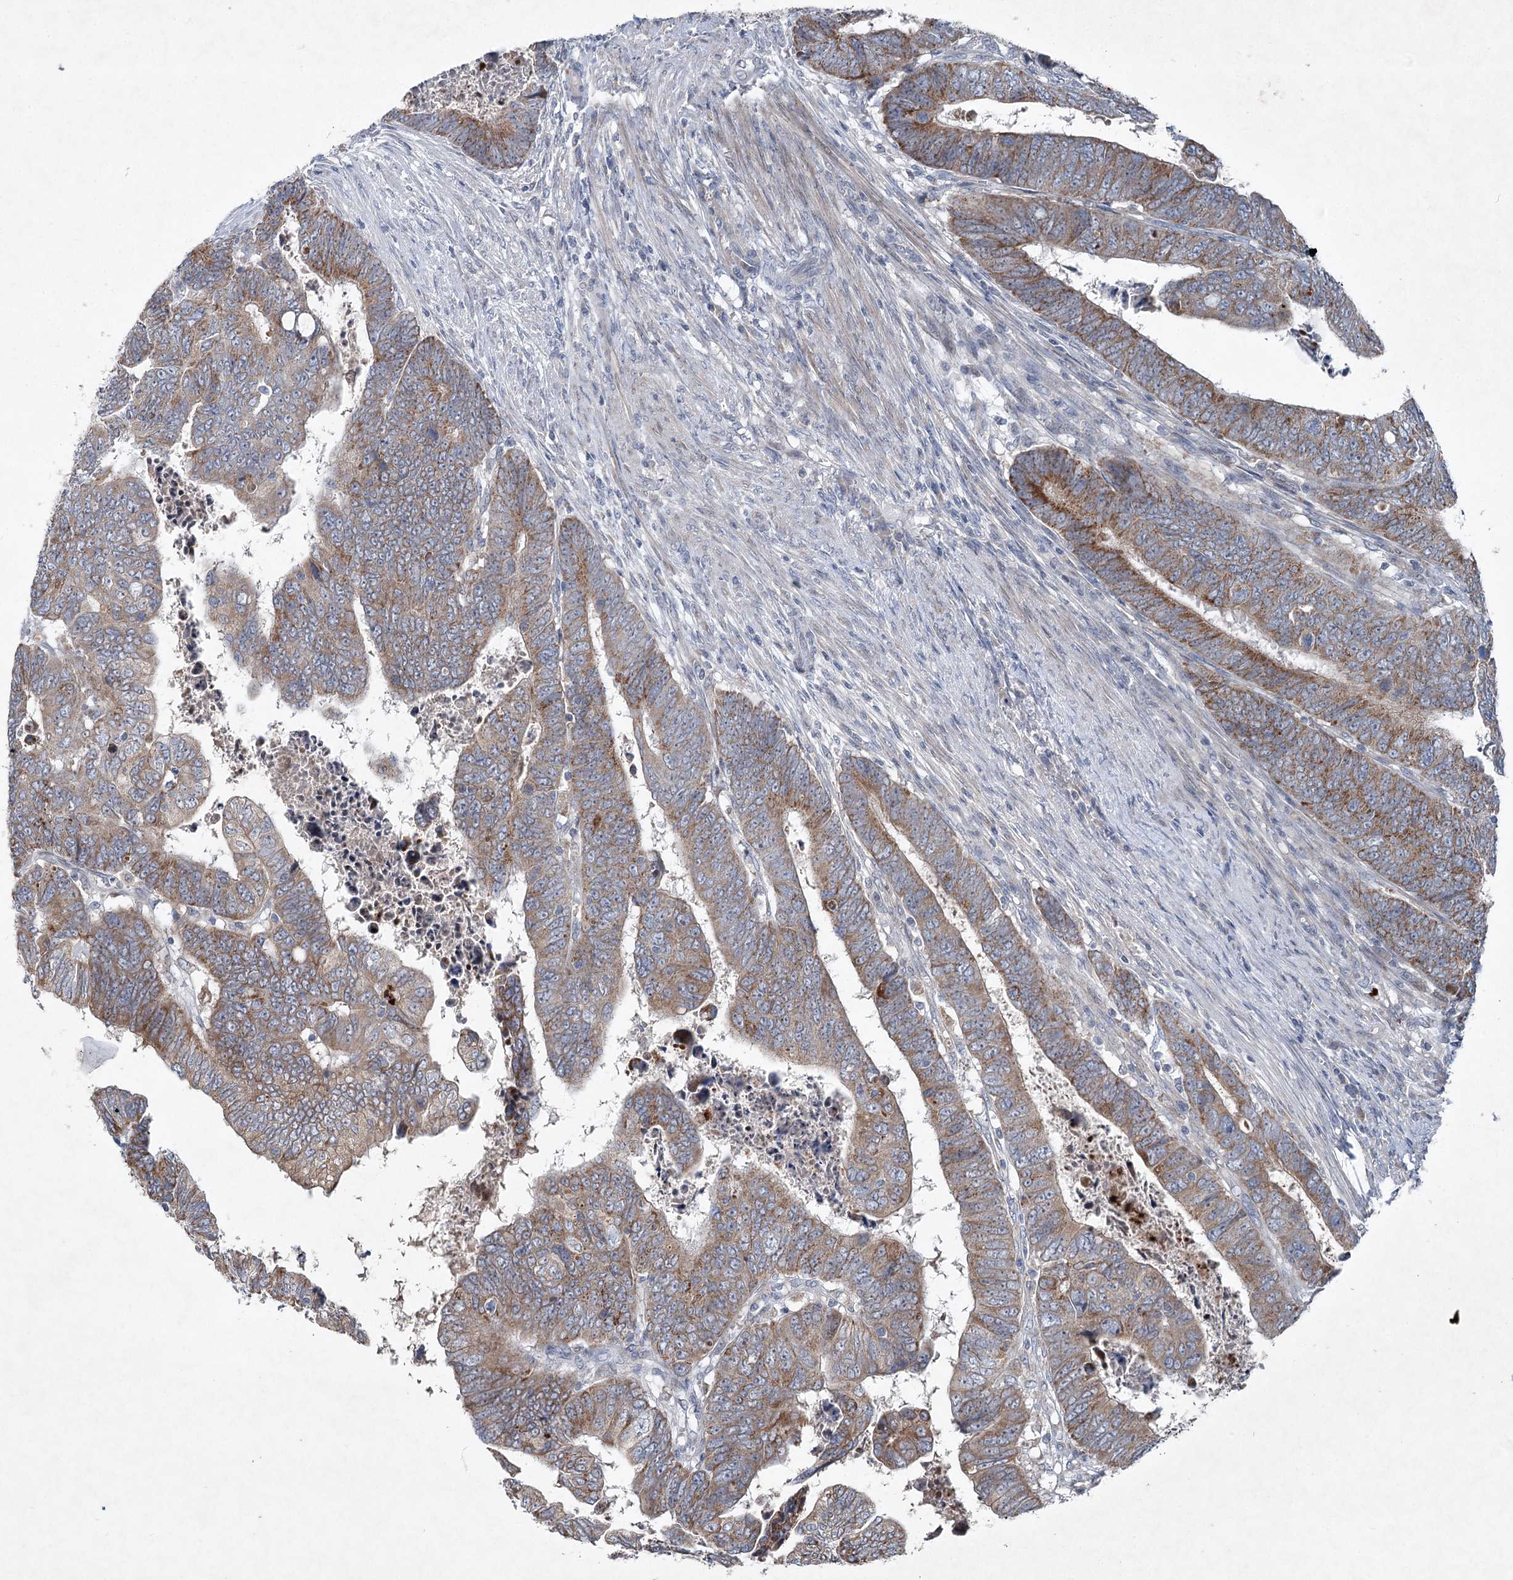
{"staining": {"intensity": "moderate", "quantity": ">75%", "location": "cytoplasmic/membranous"}, "tissue": "colorectal cancer", "cell_type": "Tumor cells", "image_type": "cancer", "snomed": [{"axis": "morphology", "description": "Normal tissue, NOS"}, {"axis": "morphology", "description": "Adenocarcinoma, NOS"}, {"axis": "topography", "description": "Rectum"}], "caption": "Immunohistochemistry of human adenocarcinoma (colorectal) demonstrates medium levels of moderate cytoplasmic/membranous expression in approximately >75% of tumor cells.", "gene": "PLA2G12A", "patient": {"sex": "female", "age": 65}}